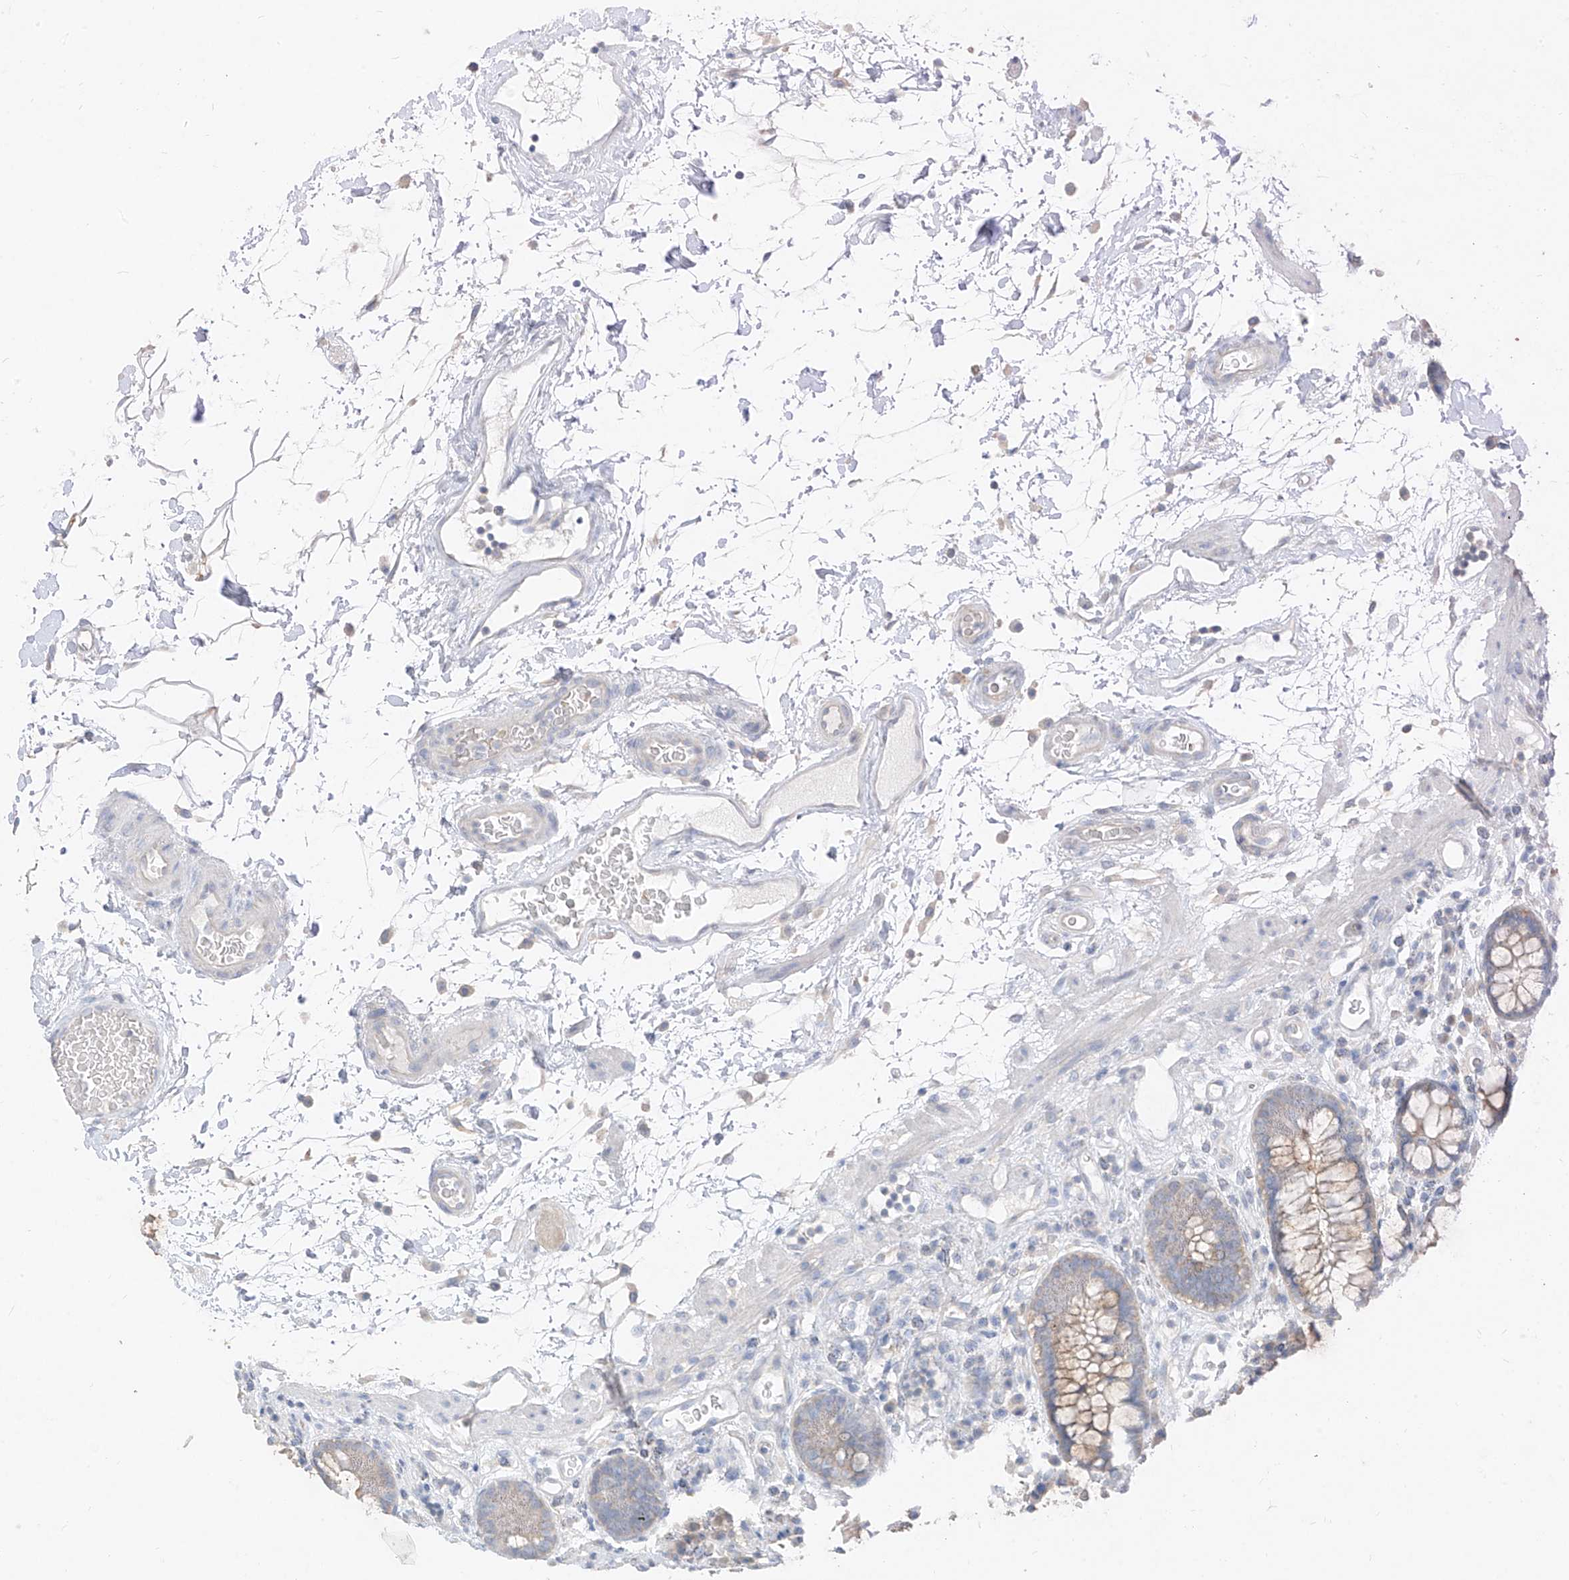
{"staining": {"intensity": "negative", "quantity": "none", "location": "none"}, "tissue": "colon", "cell_type": "Endothelial cells", "image_type": "normal", "snomed": [{"axis": "morphology", "description": "Normal tissue, NOS"}, {"axis": "topography", "description": "Colon"}], "caption": "Immunohistochemistry (IHC) histopathology image of benign colon: colon stained with DAB exhibits no significant protein staining in endothelial cells.", "gene": "ZZEF1", "patient": {"sex": "female", "age": 79}}